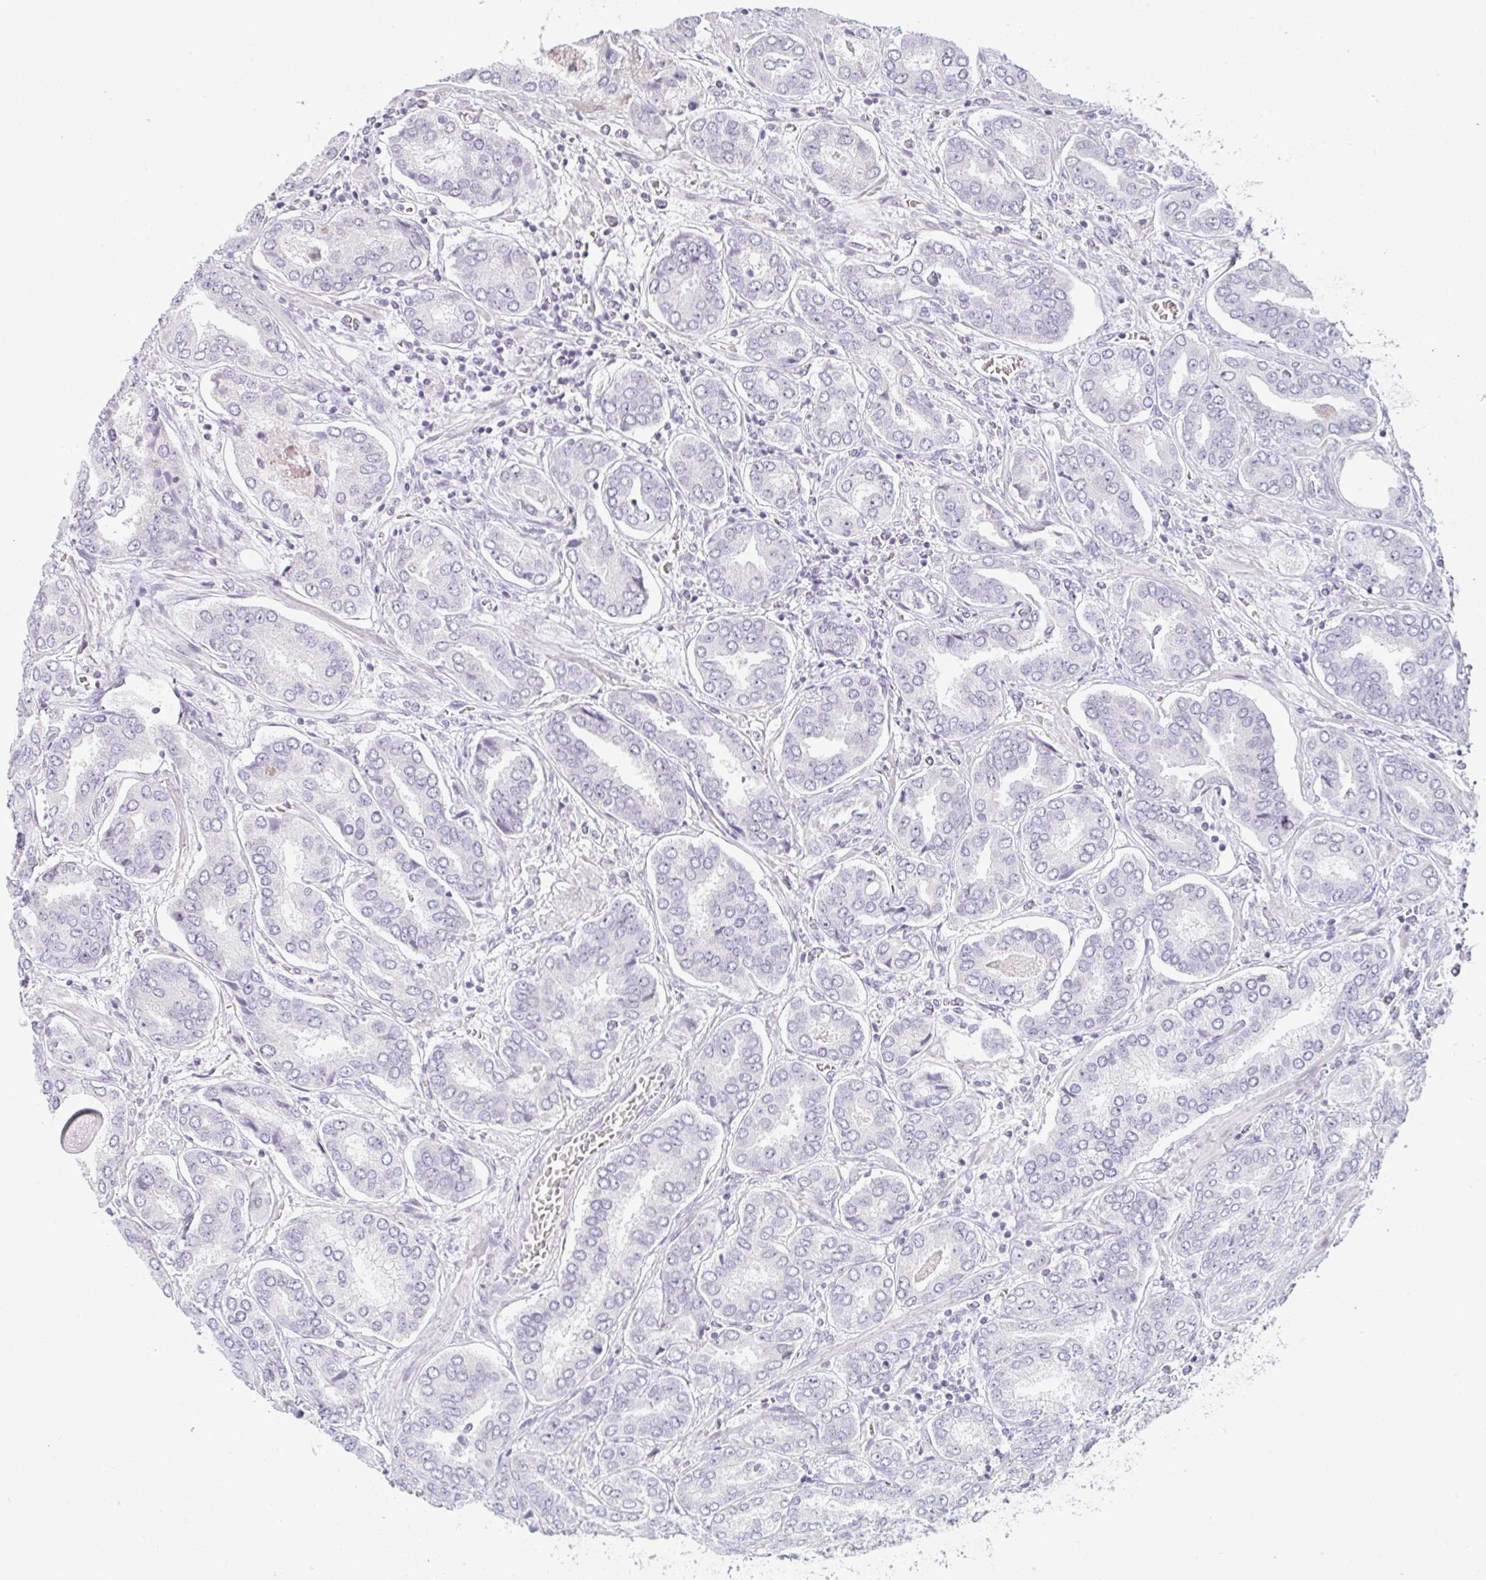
{"staining": {"intensity": "negative", "quantity": "none", "location": "none"}, "tissue": "prostate cancer", "cell_type": "Tumor cells", "image_type": "cancer", "snomed": [{"axis": "morphology", "description": "Adenocarcinoma, High grade"}, {"axis": "topography", "description": "Prostate"}], "caption": "This is an immunohistochemistry (IHC) photomicrograph of prostate cancer (high-grade adenocarcinoma). There is no expression in tumor cells.", "gene": "RBBP6", "patient": {"sex": "male", "age": 72}}